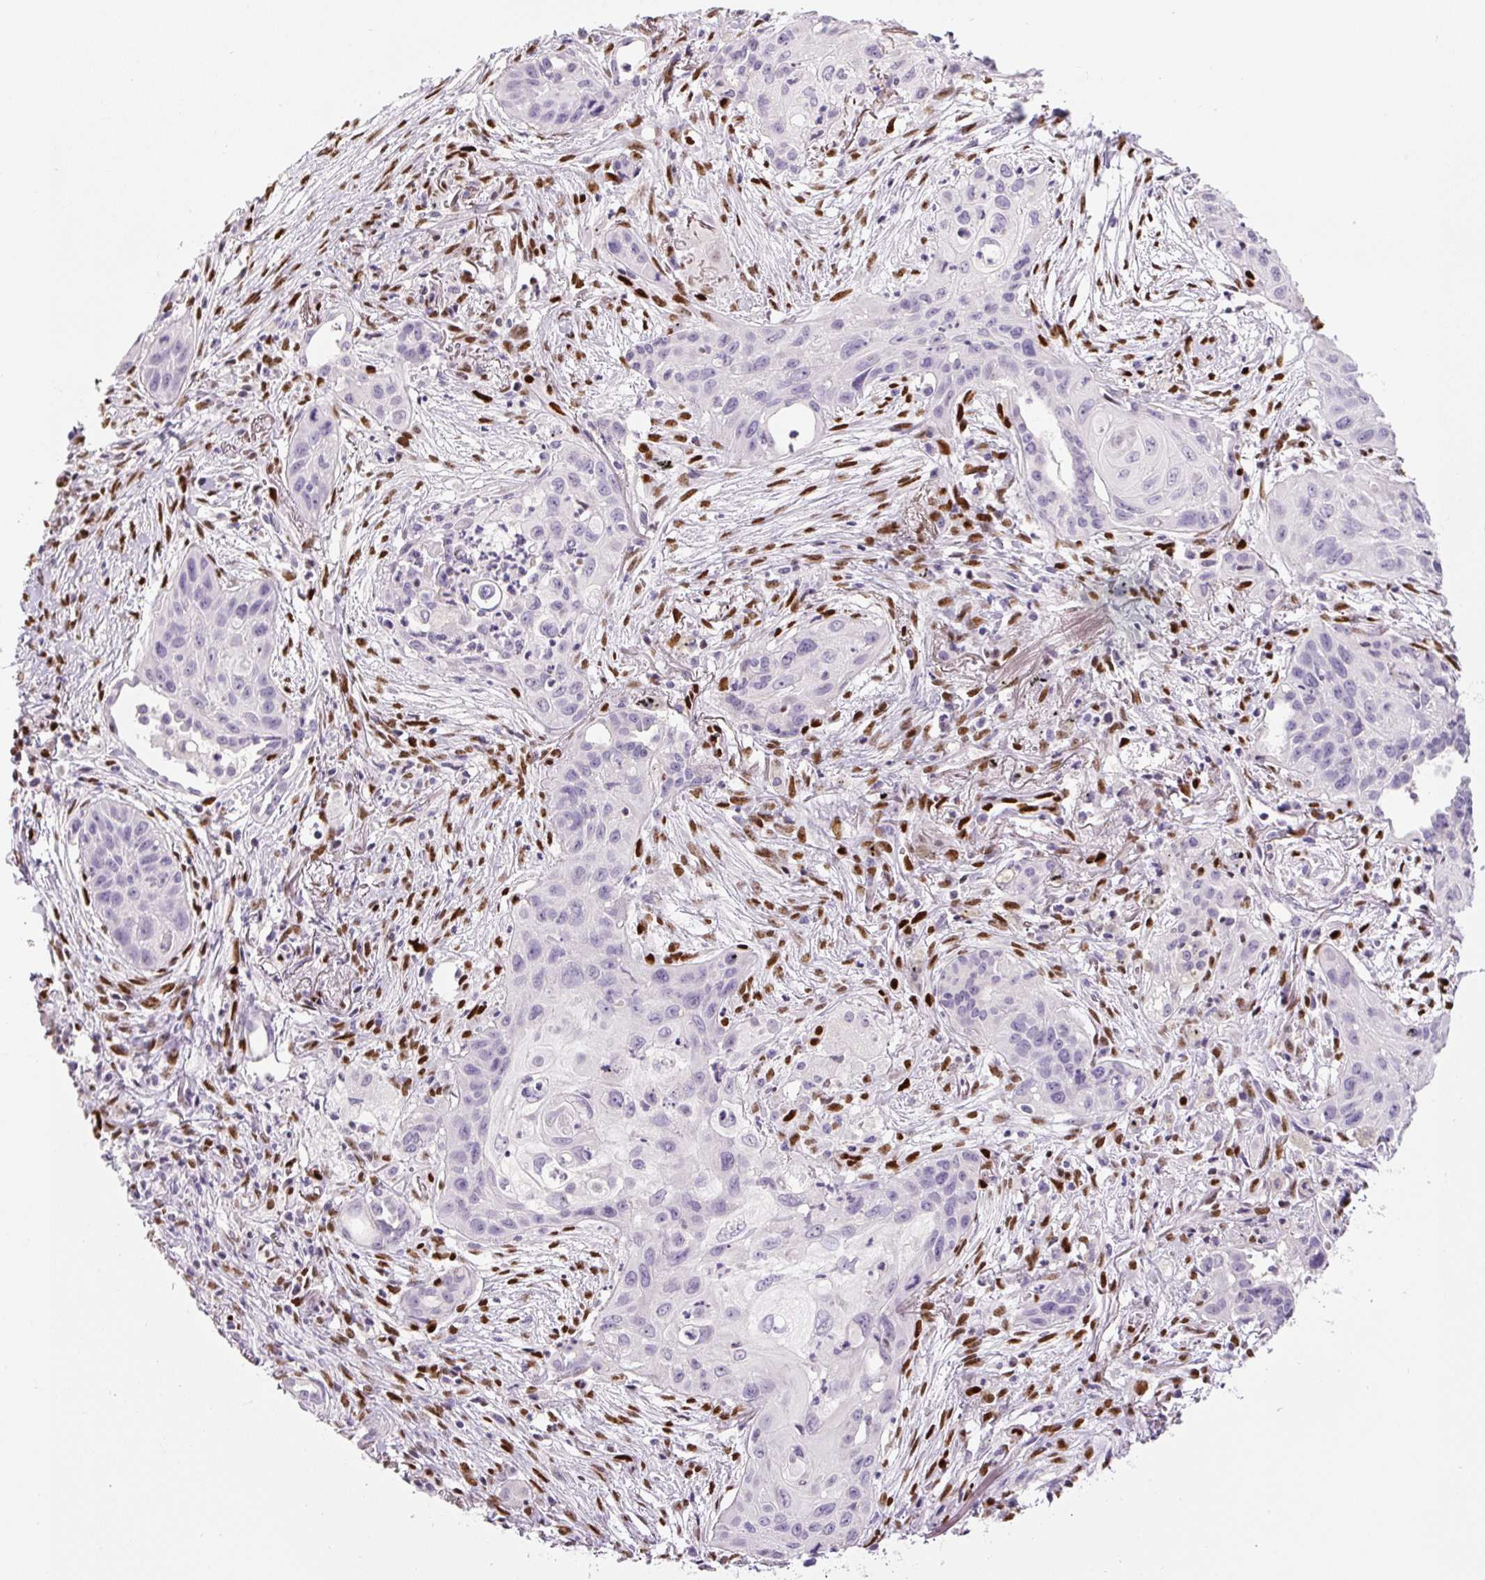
{"staining": {"intensity": "negative", "quantity": "none", "location": "none"}, "tissue": "lung cancer", "cell_type": "Tumor cells", "image_type": "cancer", "snomed": [{"axis": "morphology", "description": "Squamous cell carcinoma, NOS"}, {"axis": "topography", "description": "Lung"}], "caption": "A high-resolution image shows immunohistochemistry (IHC) staining of lung squamous cell carcinoma, which exhibits no significant staining in tumor cells.", "gene": "ZEB1", "patient": {"sex": "male", "age": 71}}